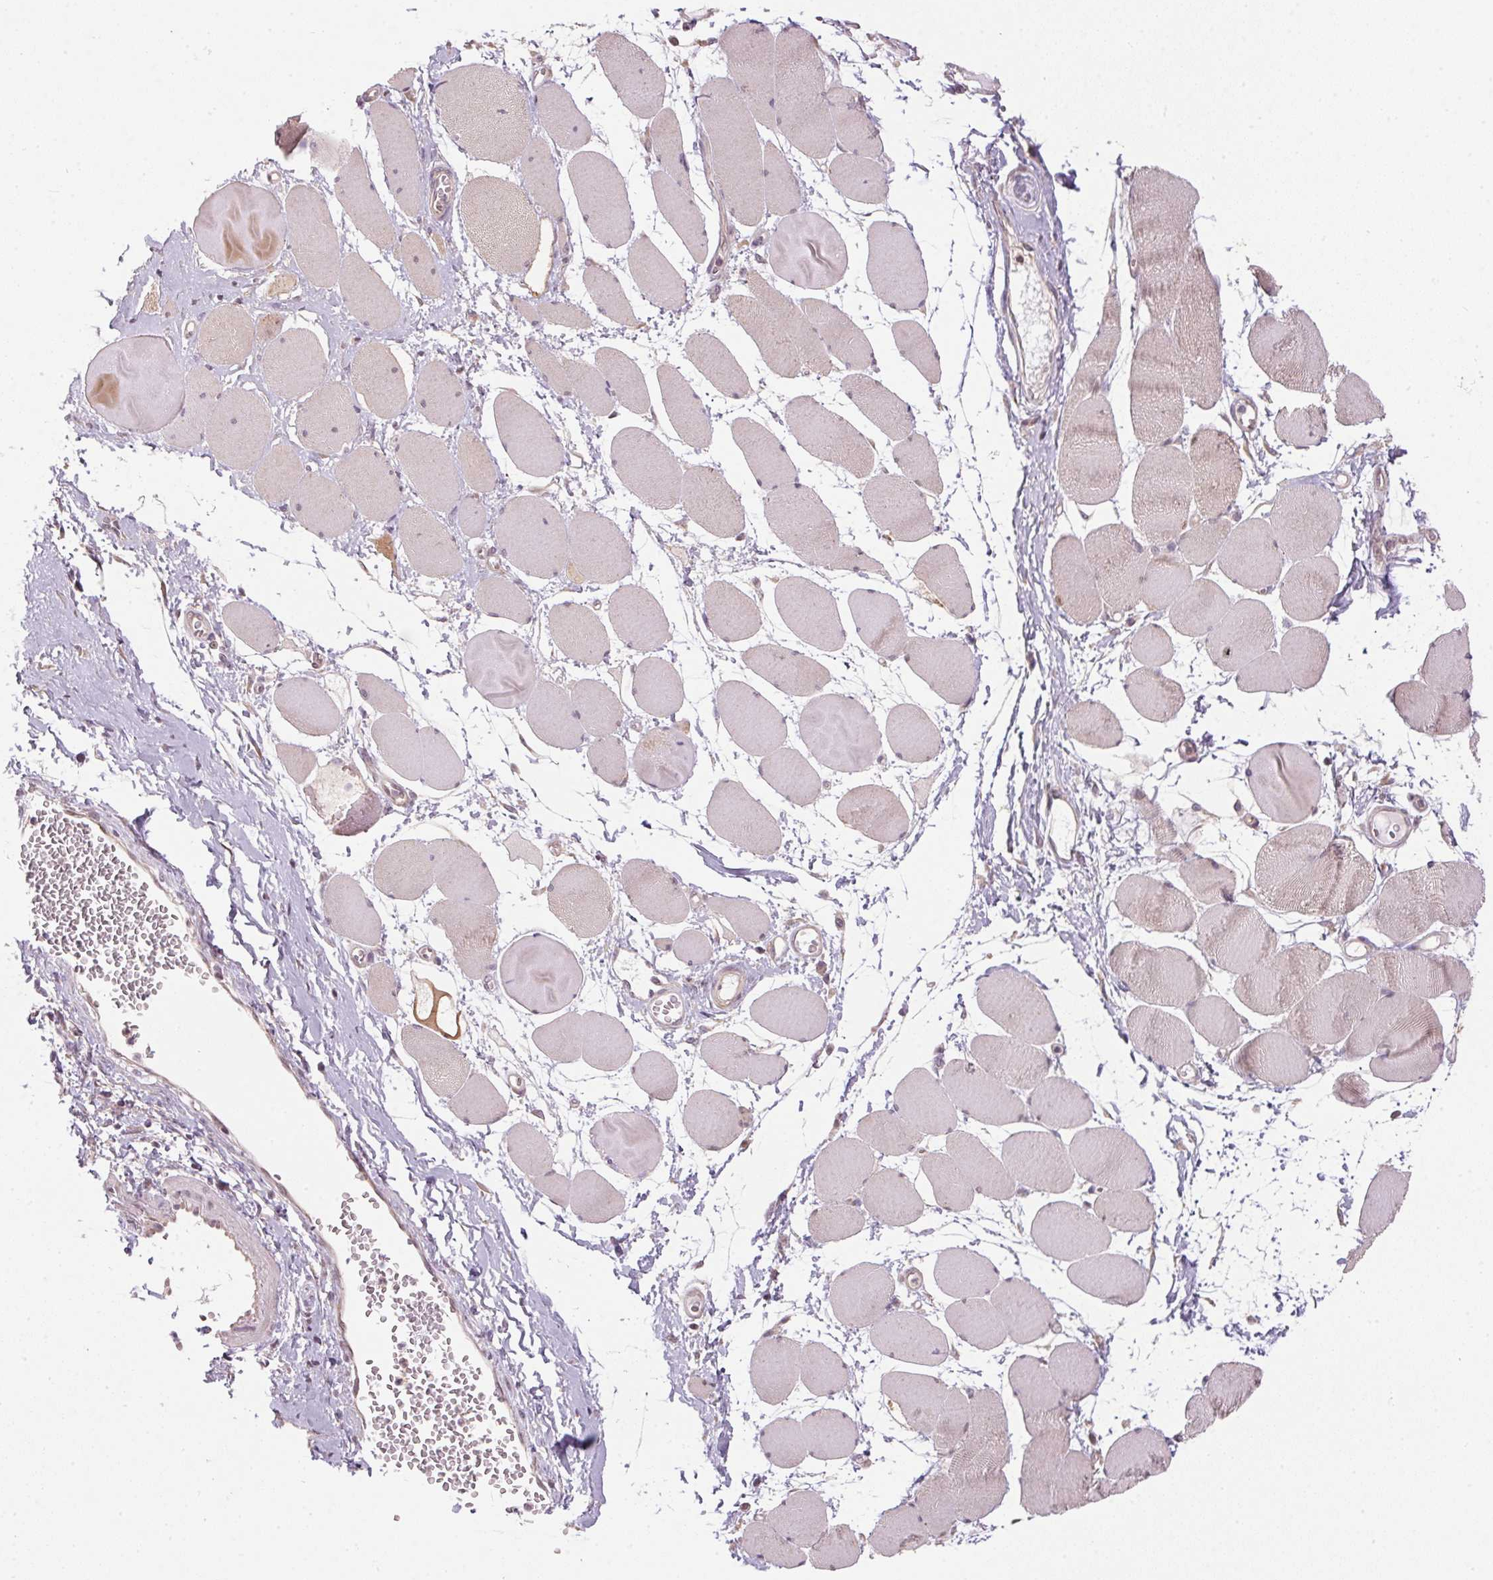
{"staining": {"intensity": "weak", "quantity": "25%-75%", "location": "cytoplasmic/membranous"}, "tissue": "skeletal muscle", "cell_type": "Myocytes", "image_type": "normal", "snomed": [{"axis": "morphology", "description": "Normal tissue, NOS"}, {"axis": "topography", "description": "Skeletal muscle"}], "caption": "IHC image of unremarkable skeletal muscle: human skeletal muscle stained using IHC demonstrates low levels of weak protein expression localized specifically in the cytoplasmic/membranous of myocytes, appearing as a cytoplasmic/membranous brown color.", "gene": "SC5D", "patient": {"sex": "female", "age": 75}}